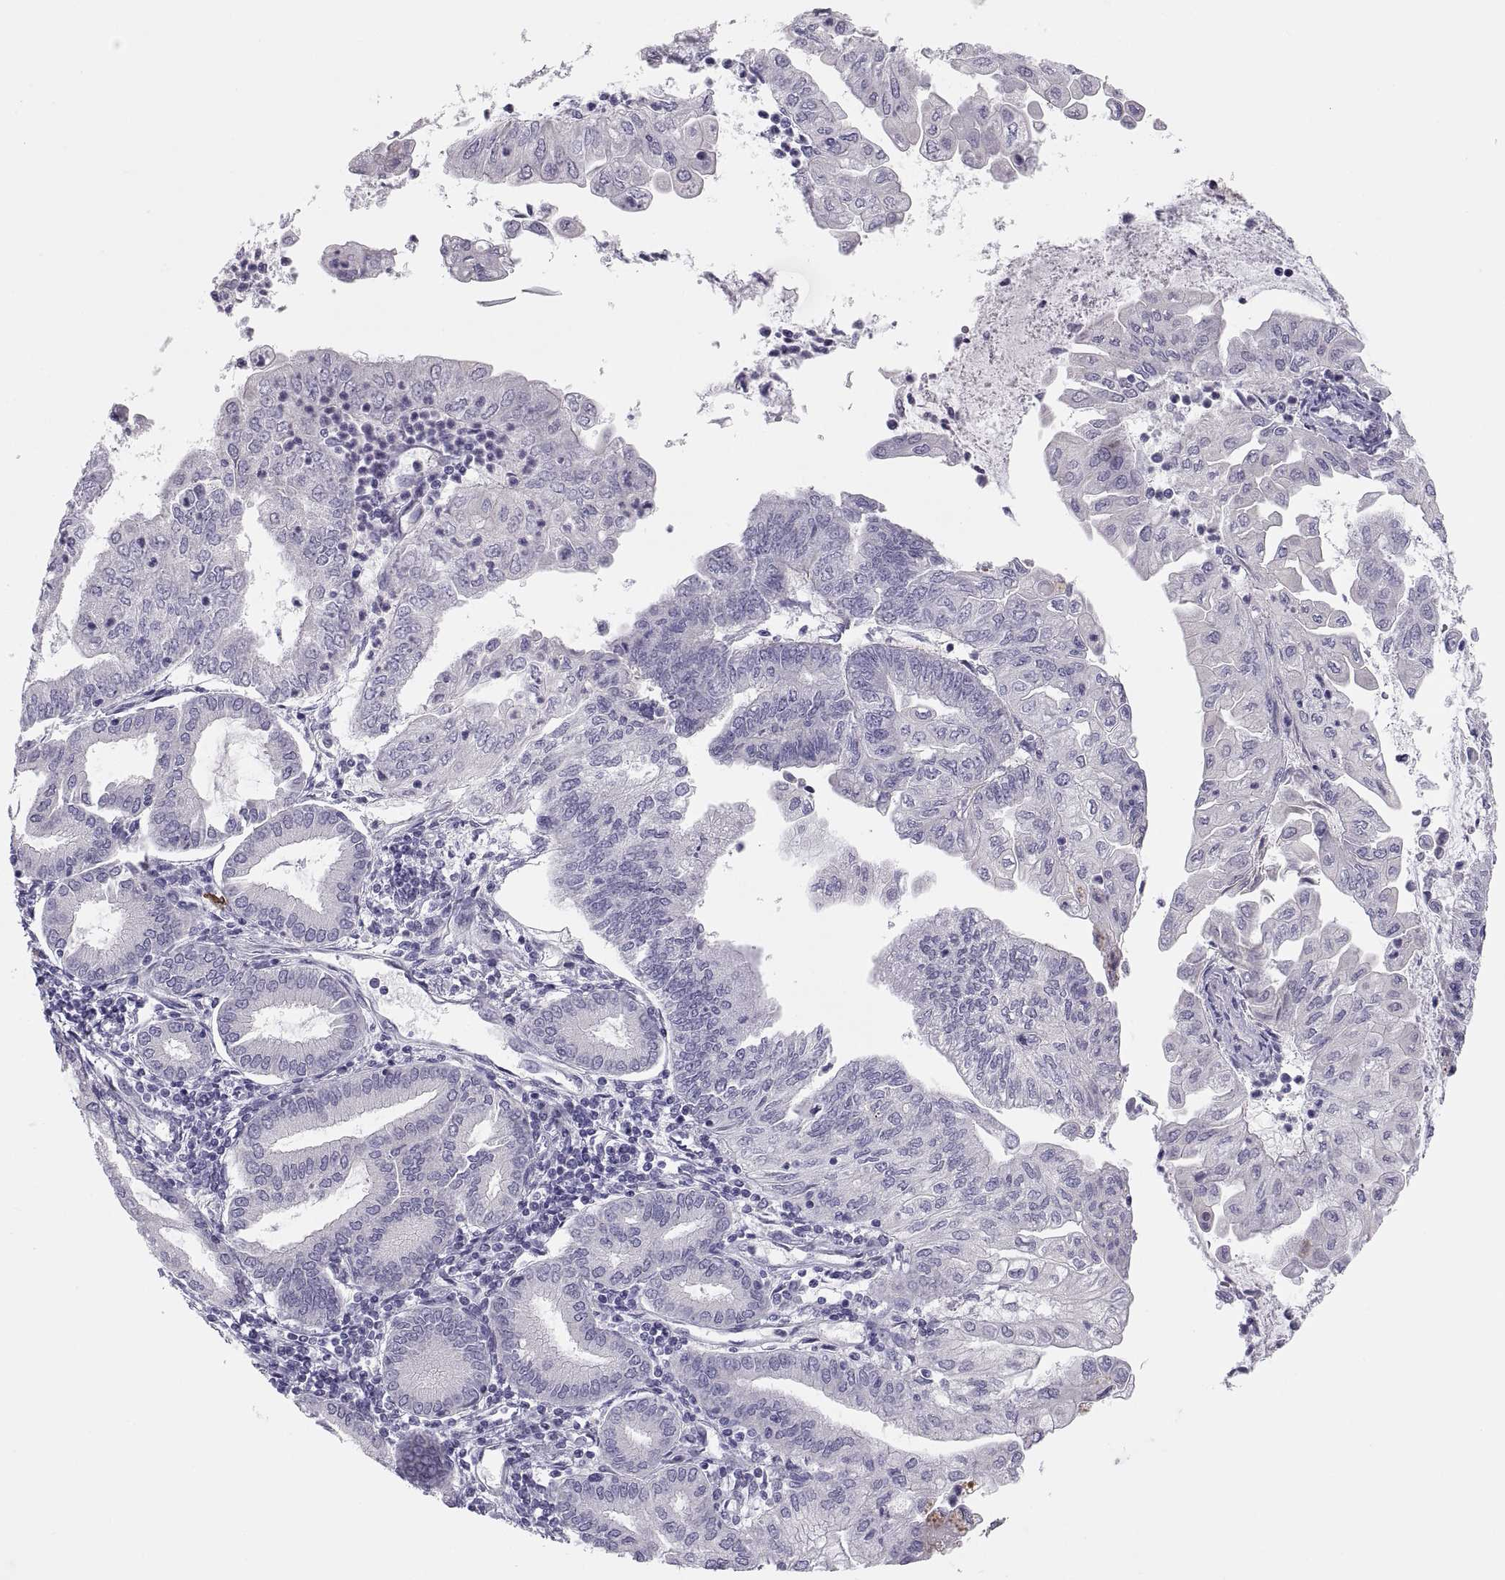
{"staining": {"intensity": "negative", "quantity": "none", "location": "none"}, "tissue": "endometrial cancer", "cell_type": "Tumor cells", "image_type": "cancer", "snomed": [{"axis": "morphology", "description": "Adenocarcinoma, NOS"}, {"axis": "topography", "description": "Endometrium"}], "caption": "An image of endometrial cancer stained for a protein shows no brown staining in tumor cells.", "gene": "MAGEB2", "patient": {"sex": "female", "age": 55}}